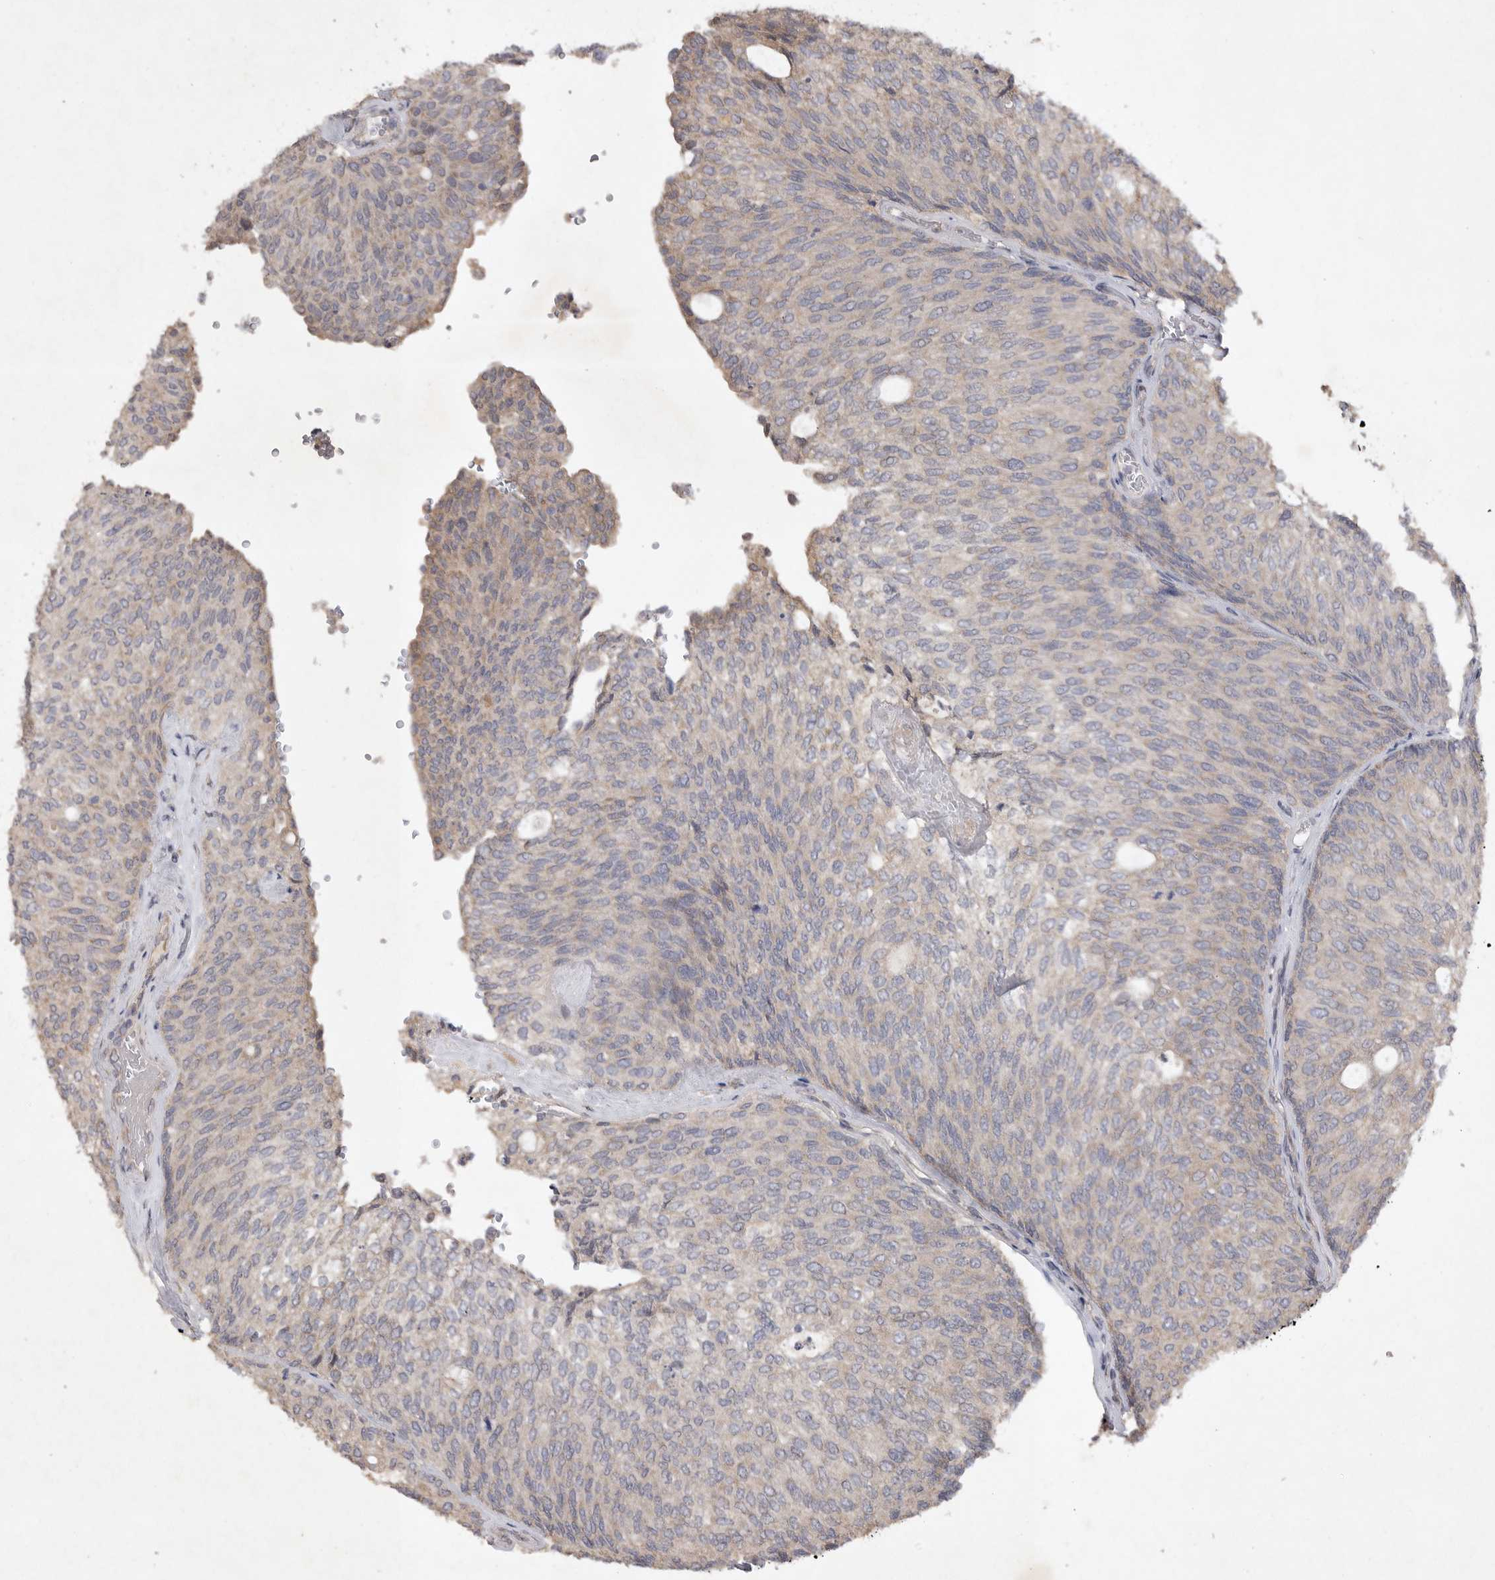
{"staining": {"intensity": "weak", "quantity": "25%-75%", "location": "cytoplasmic/membranous"}, "tissue": "urothelial cancer", "cell_type": "Tumor cells", "image_type": "cancer", "snomed": [{"axis": "morphology", "description": "Urothelial carcinoma, Low grade"}, {"axis": "topography", "description": "Urinary bladder"}], "caption": "Human urothelial cancer stained with a protein marker shows weak staining in tumor cells.", "gene": "EDEM3", "patient": {"sex": "female", "age": 79}}